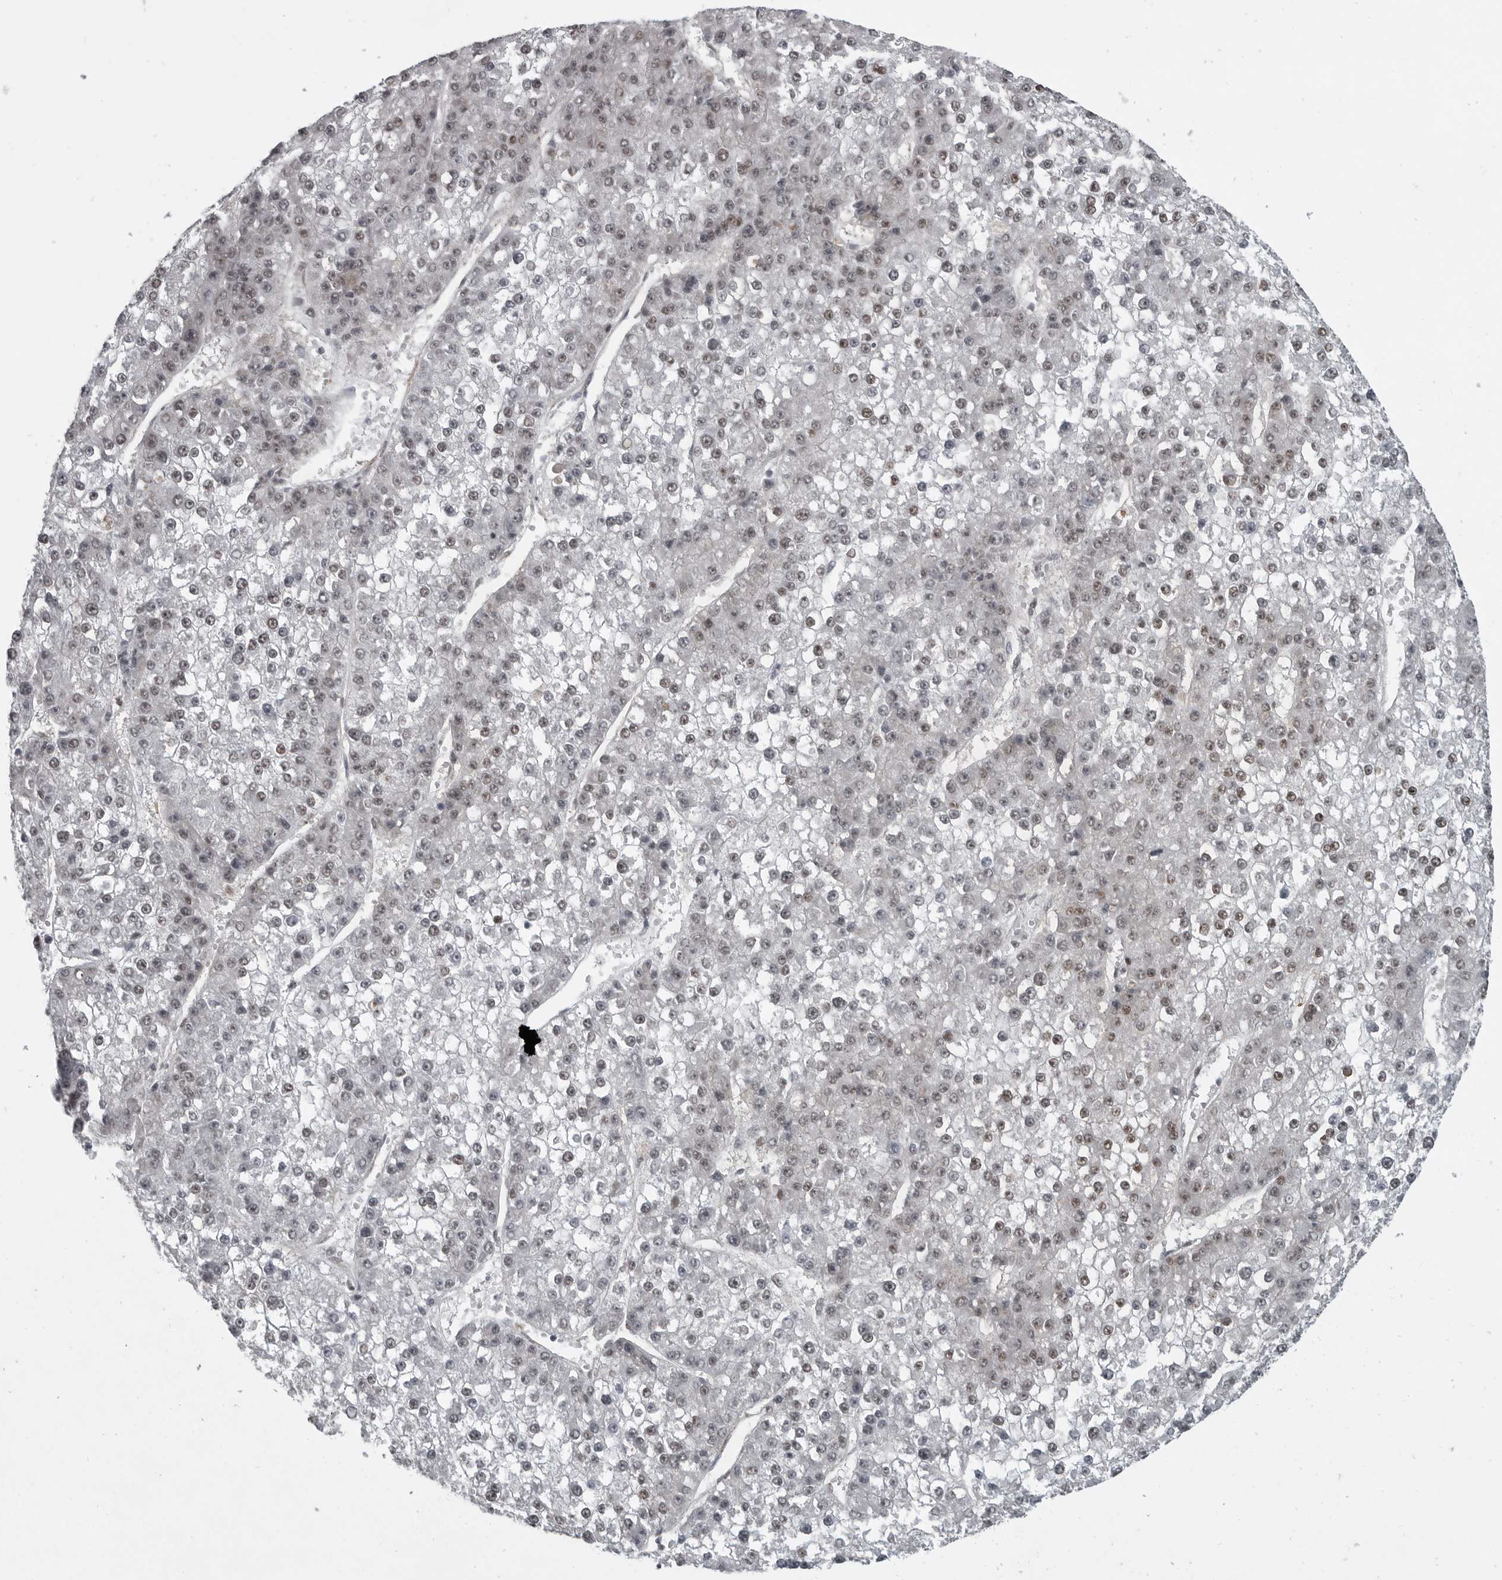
{"staining": {"intensity": "weak", "quantity": "<25%", "location": "nuclear"}, "tissue": "liver cancer", "cell_type": "Tumor cells", "image_type": "cancer", "snomed": [{"axis": "morphology", "description": "Carcinoma, Hepatocellular, NOS"}, {"axis": "topography", "description": "Liver"}], "caption": "A photomicrograph of liver cancer (hepatocellular carcinoma) stained for a protein shows no brown staining in tumor cells. (Stains: DAB immunohistochemistry (IHC) with hematoxylin counter stain, Microscopy: brightfield microscopy at high magnification).", "gene": "HMGN3", "patient": {"sex": "female", "age": 73}}